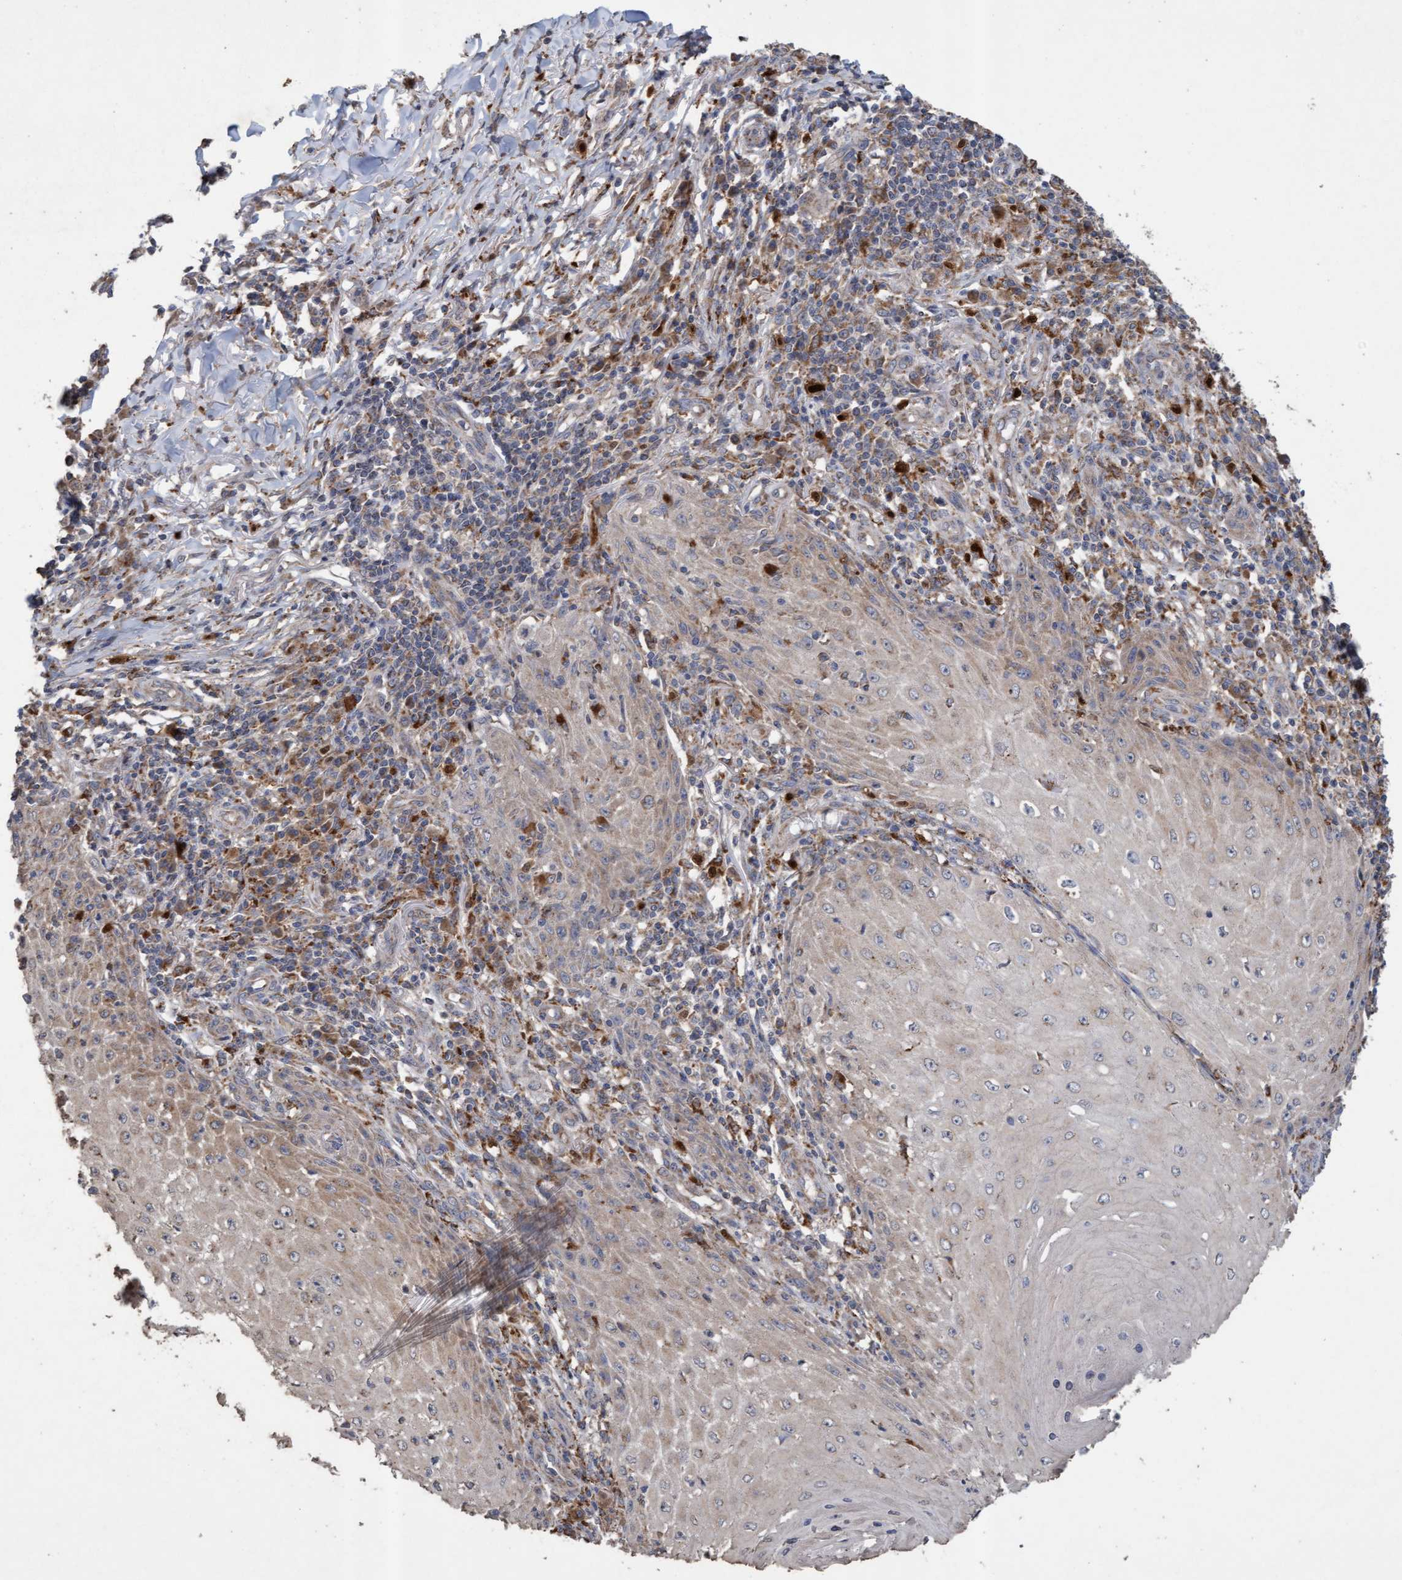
{"staining": {"intensity": "weak", "quantity": "25%-75%", "location": "cytoplasmic/membranous"}, "tissue": "skin cancer", "cell_type": "Tumor cells", "image_type": "cancer", "snomed": [{"axis": "morphology", "description": "Squamous cell carcinoma, NOS"}, {"axis": "topography", "description": "Skin"}], "caption": "Tumor cells exhibit low levels of weak cytoplasmic/membranous positivity in about 25%-75% of cells in human skin squamous cell carcinoma. The staining is performed using DAB (3,3'-diaminobenzidine) brown chromogen to label protein expression. The nuclei are counter-stained blue using hematoxylin.", "gene": "ATPAF2", "patient": {"sex": "female", "age": 73}}